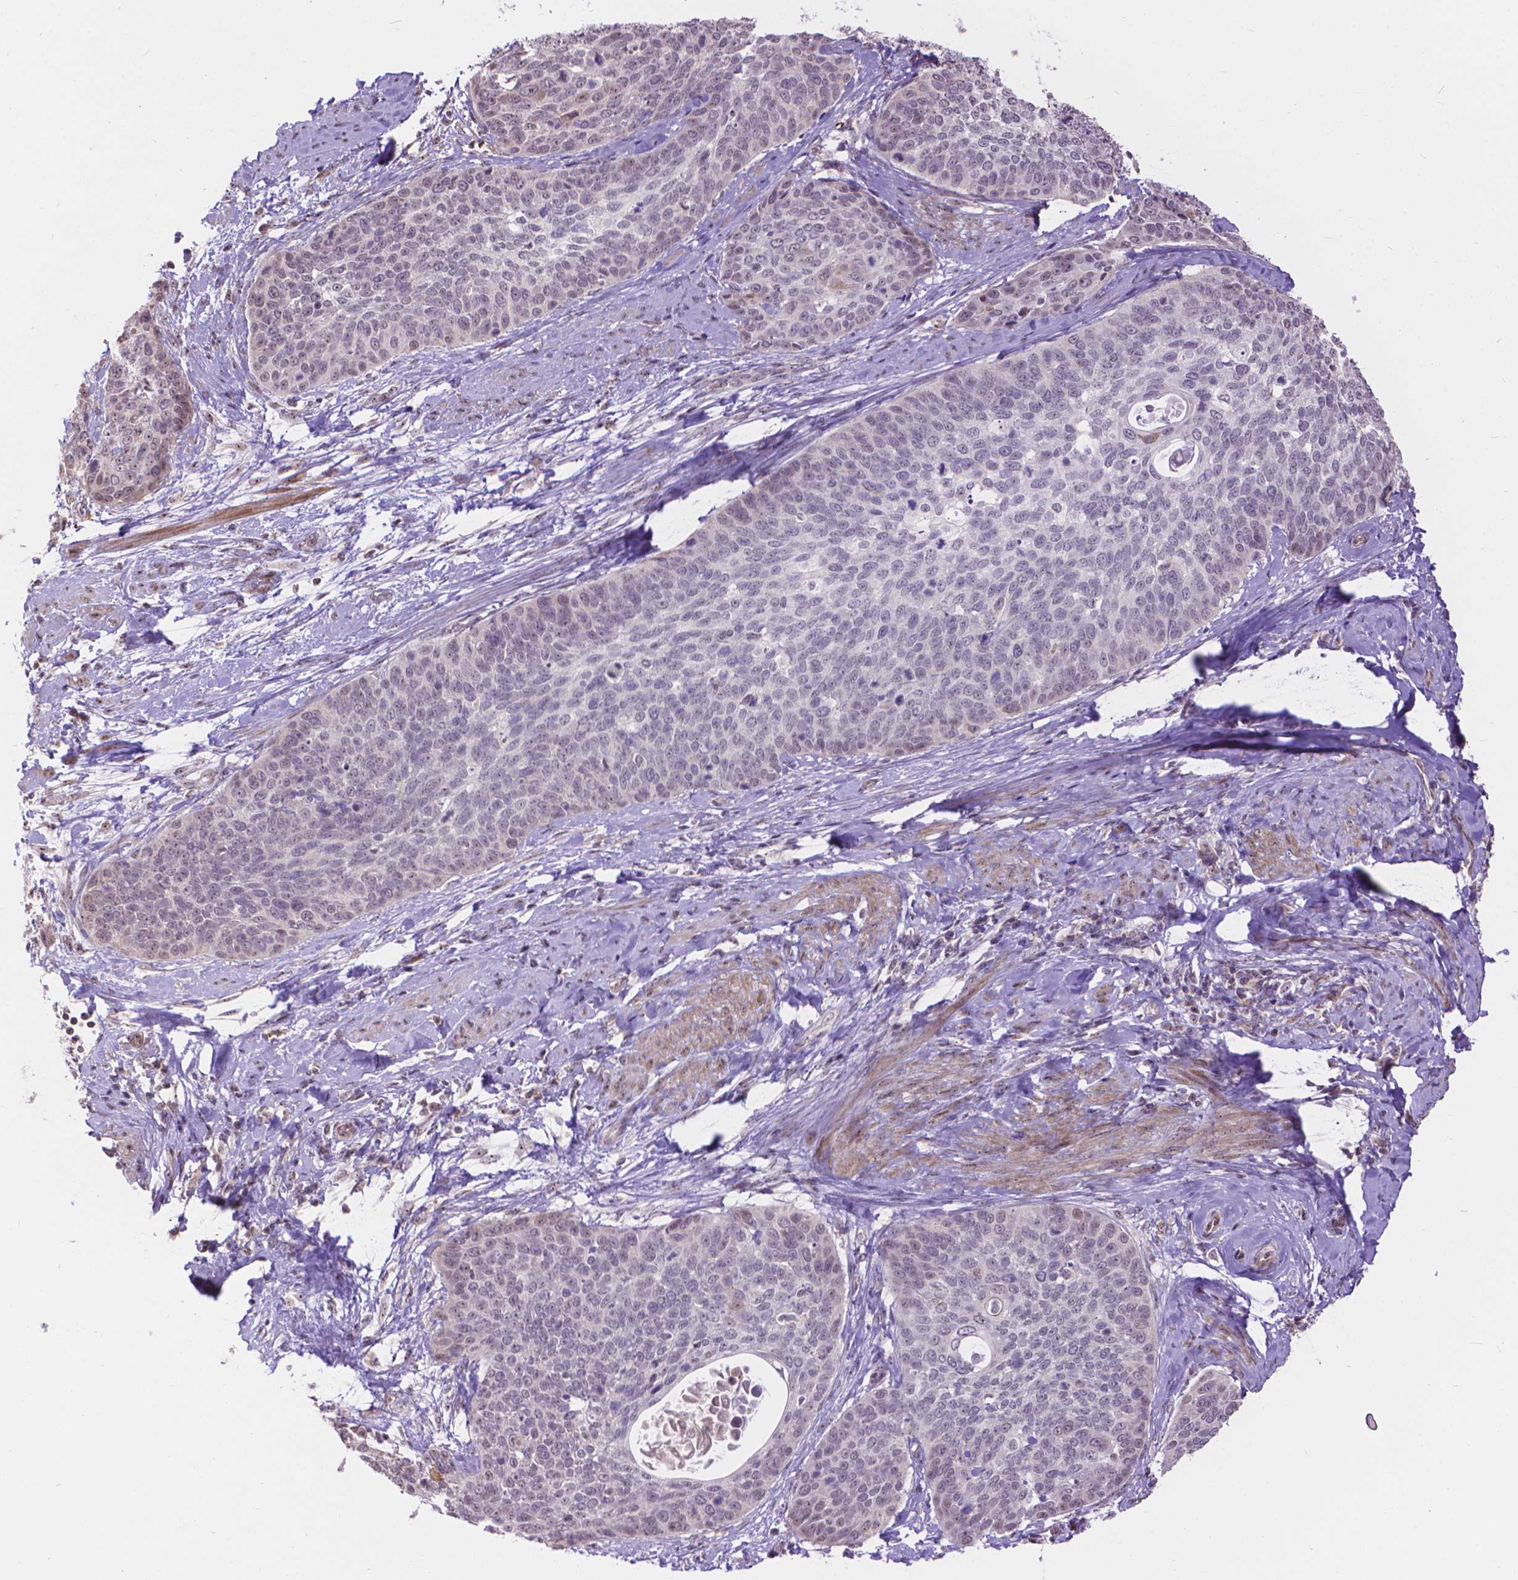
{"staining": {"intensity": "negative", "quantity": "none", "location": "none"}, "tissue": "cervical cancer", "cell_type": "Tumor cells", "image_type": "cancer", "snomed": [{"axis": "morphology", "description": "Squamous cell carcinoma, NOS"}, {"axis": "topography", "description": "Cervix"}], "caption": "Tumor cells show no significant protein positivity in cervical squamous cell carcinoma.", "gene": "TMEM135", "patient": {"sex": "female", "age": 69}}